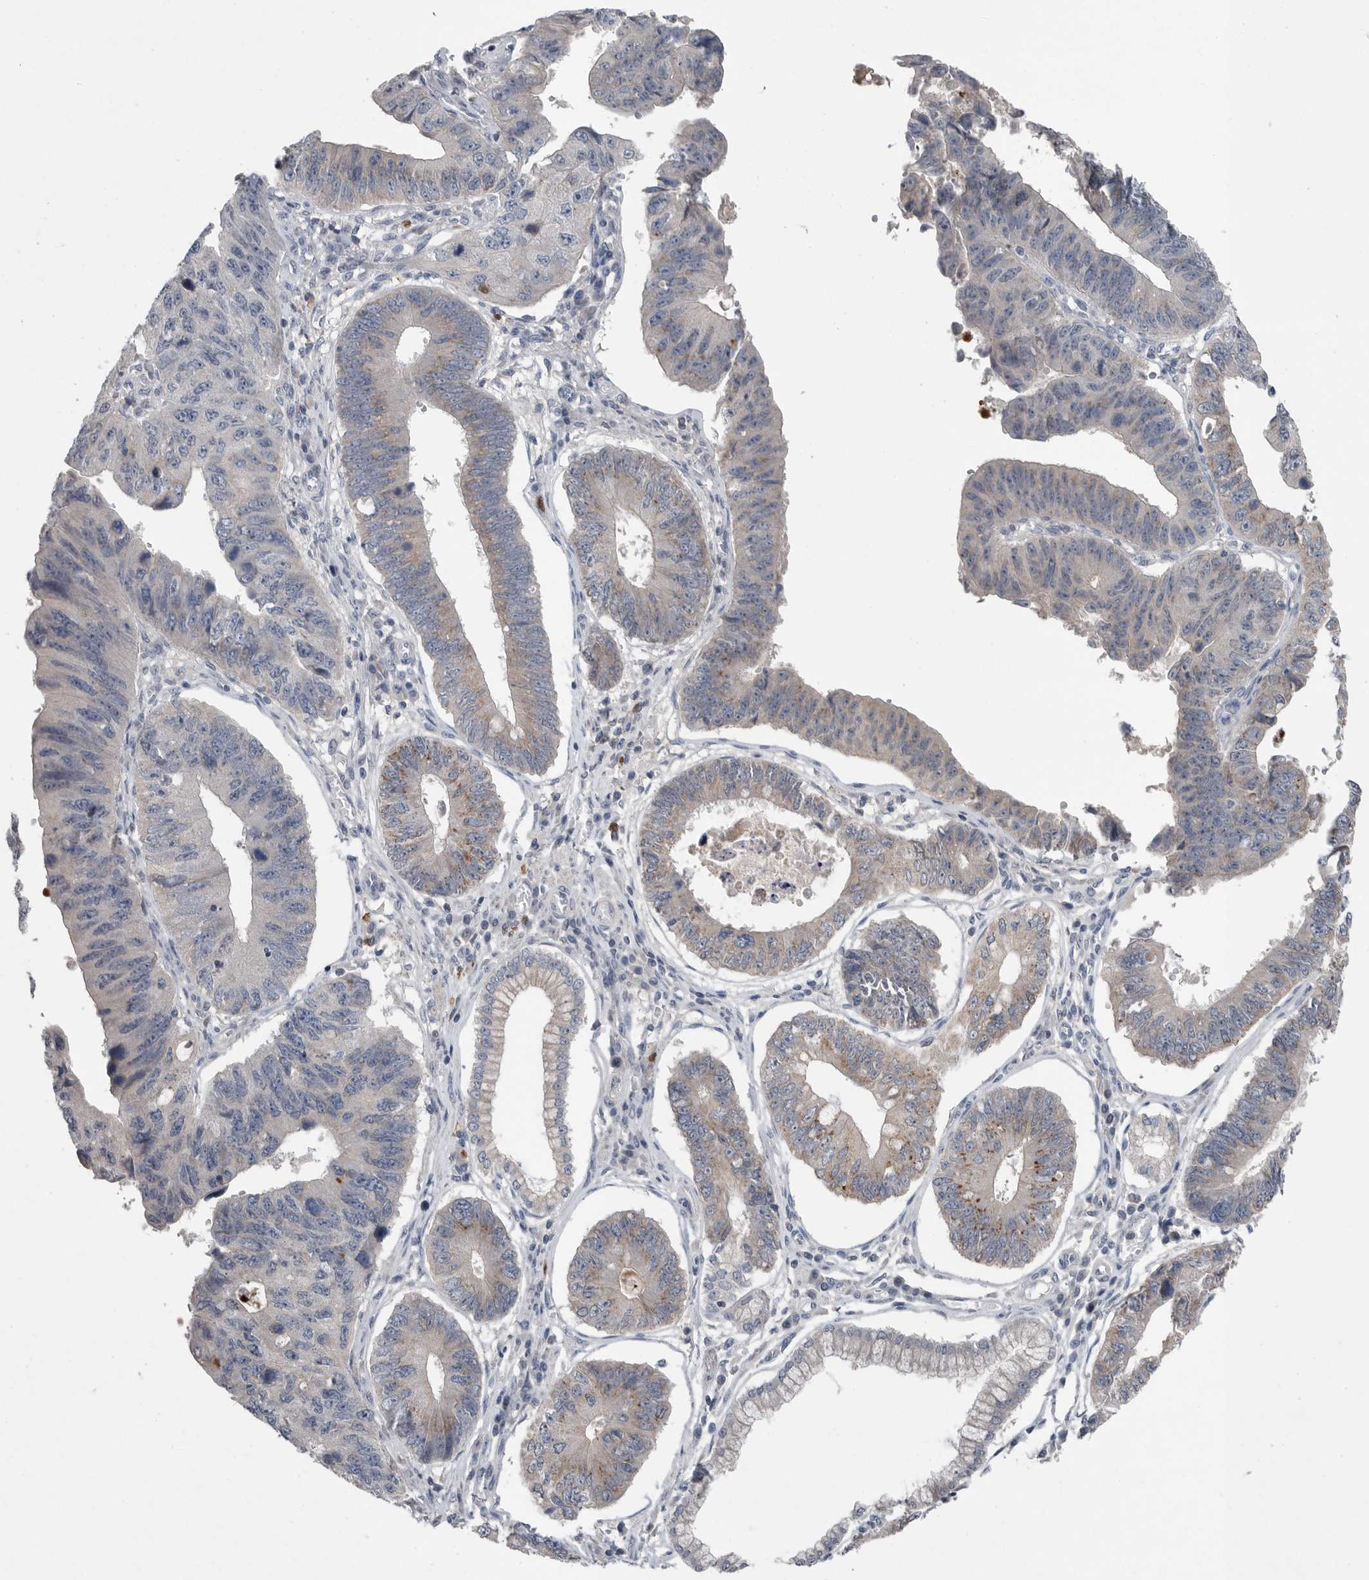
{"staining": {"intensity": "weak", "quantity": "25%-75%", "location": "cytoplasmic/membranous"}, "tissue": "stomach cancer", "cell_type": "Tumor cells", "image_type": "cancer", "snomed": [{"axis": "morphology", "description": "Adenocarcinoma, NOS"}, {"axis": "topography", "description": "Stomach"}], "caption": "Stomach cancer stained with DAB (3,3'-diaminobenzidine) immunohistochemistry displays low levels of weak cytoplasmic/membranous positivity in approximately 25%-75% of tumor cells.", "gene": "SCP2", "patient": {"sex": "male", "age": 59}}